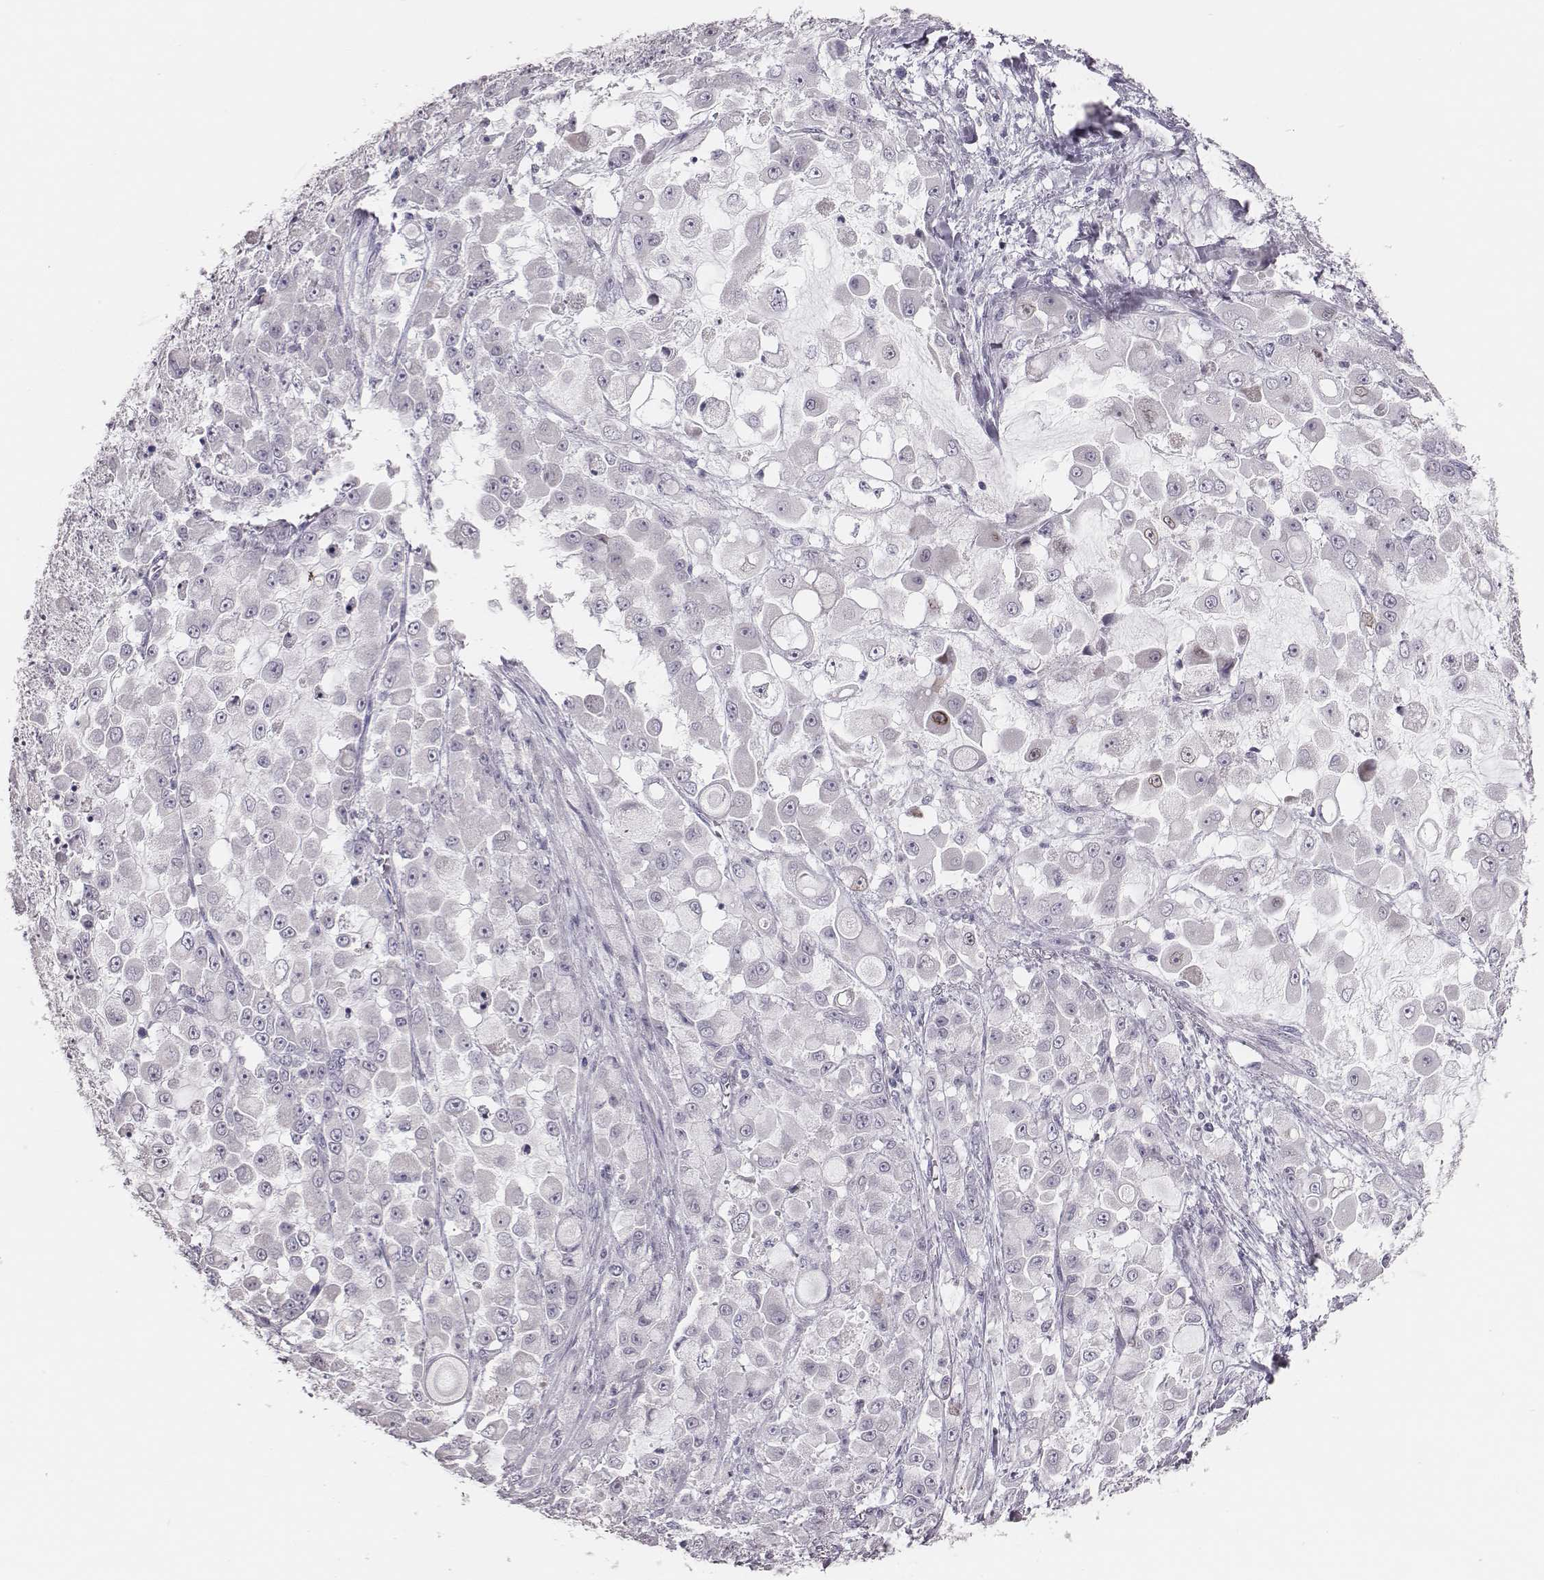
{"staining": {"intensity": "negative", "quantity": "none", "location": "none"}, "tissue": "stomach cancer", "cell_type": "Tumor cells", "image_type": "cancer", "snomed": [{"axis": "morphology", "description": "Adenocarcinoma, NOS"}, {"axis": "topography", "description": "Stomach"}], "caption": "The immunohistochemistry (IHC) photomicrograph has no significant staining in tumor cells of adenocarcinoma (stomach) tissue. (DAB (3,3'-diaminobenzidine) immunohistochemistry visualized using brightfield microscopy, high magnification).", "gene": "ADGRF4", "patient": {"sex": "female", "age": 76}}